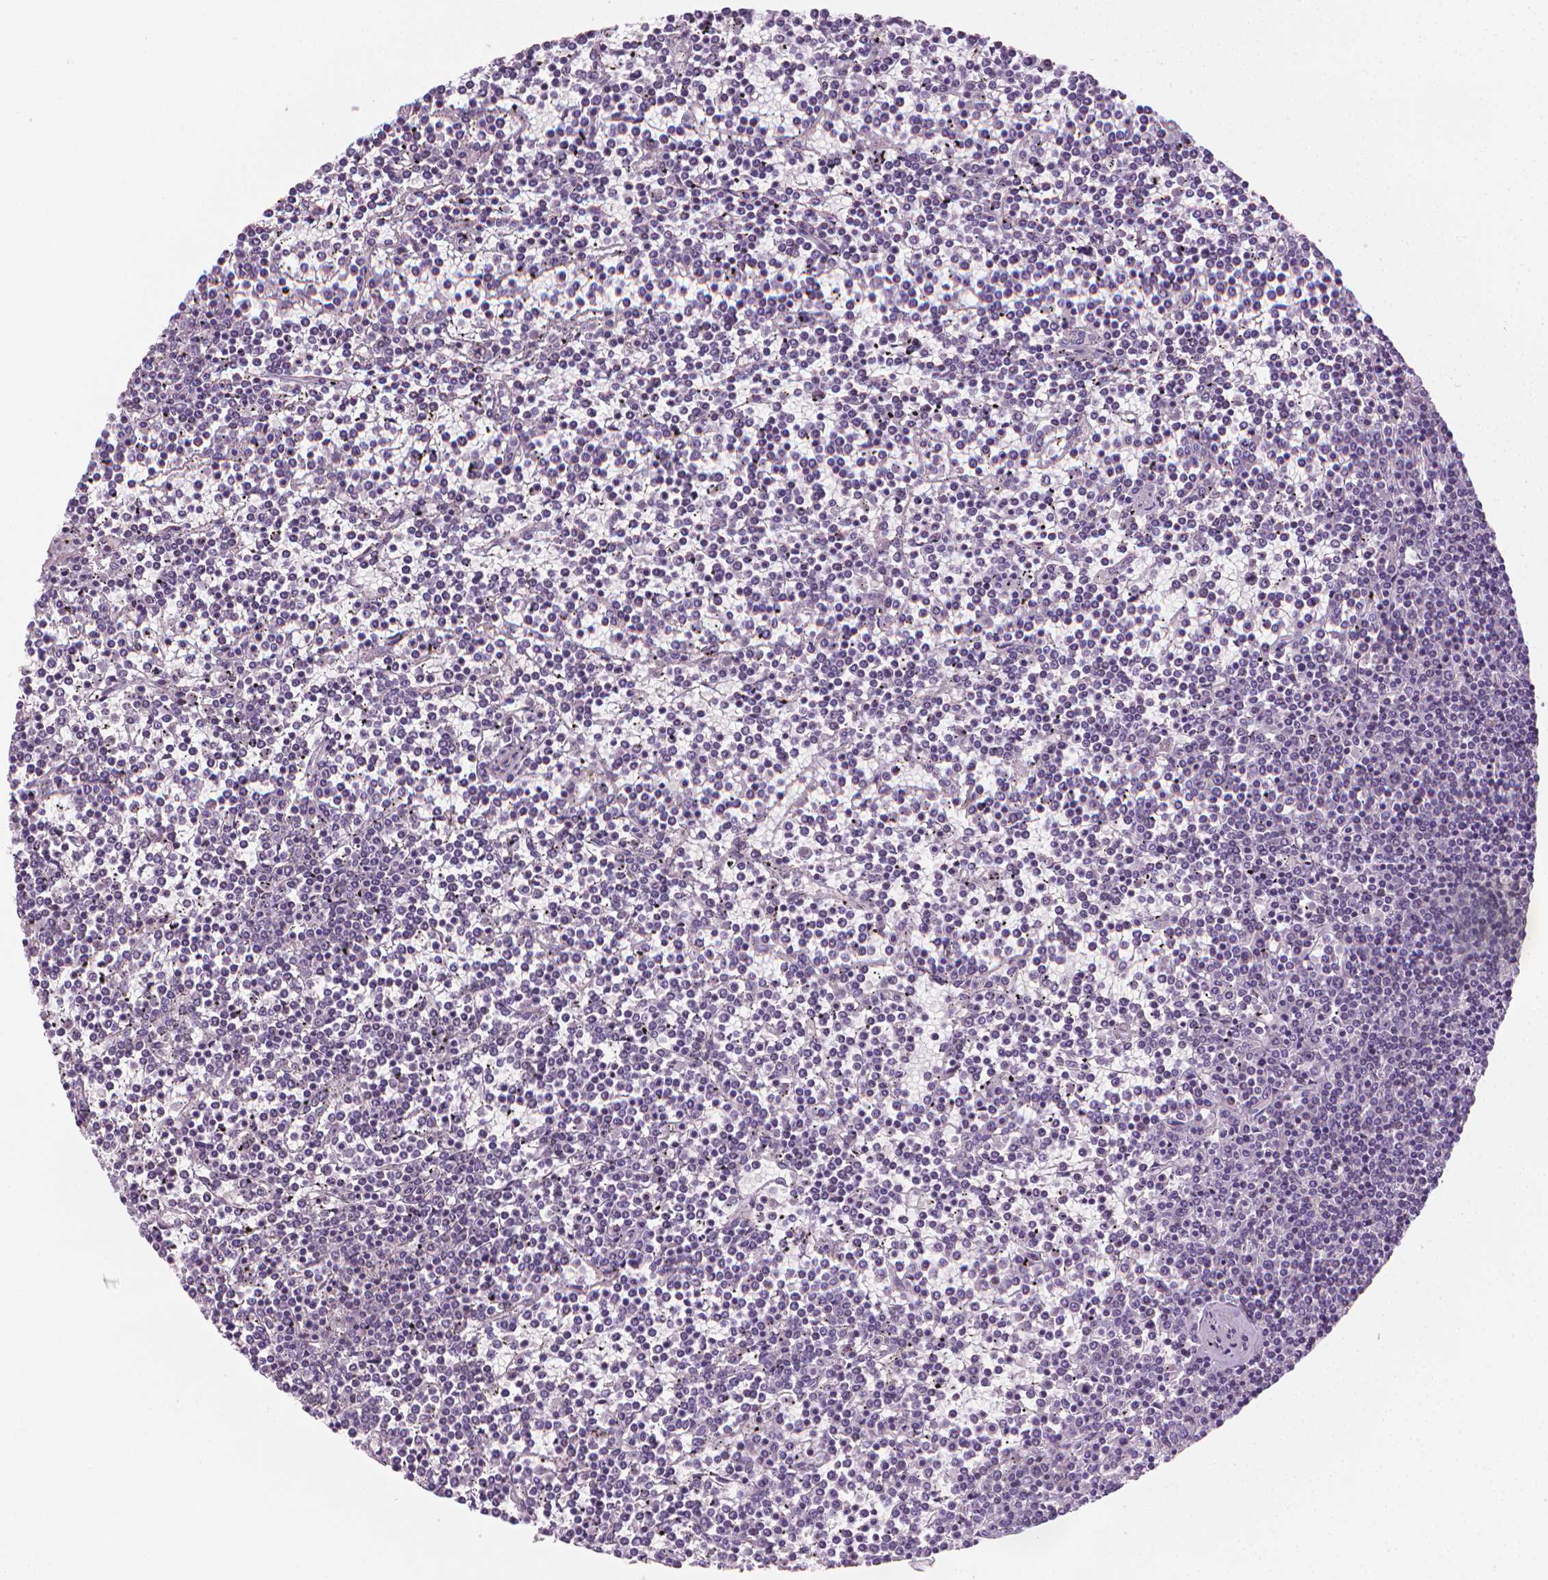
{"staining": {"intensity": "negative", "quantity": "none", "location": "none"}, "tissue": "lymphoma", "cell_type": "Tumor cells", "image_type": "cancer", "snomed": [{"axis": "morphology", "description": "Malignant lymphoma, non-Hodgkin's type, Low grade"}, {"axis": "topography", "description": "Spleen"}], "caption": "A high-resolution histopathology image shows immunohistochemistry (IHC) staining of malignant lymphoma, non-Hodgkin's type (low-grade), which exhibits no significant positivity in tumor cells.", "gene": "NCAN", "patient": {"sex": "female", "age": 19}}